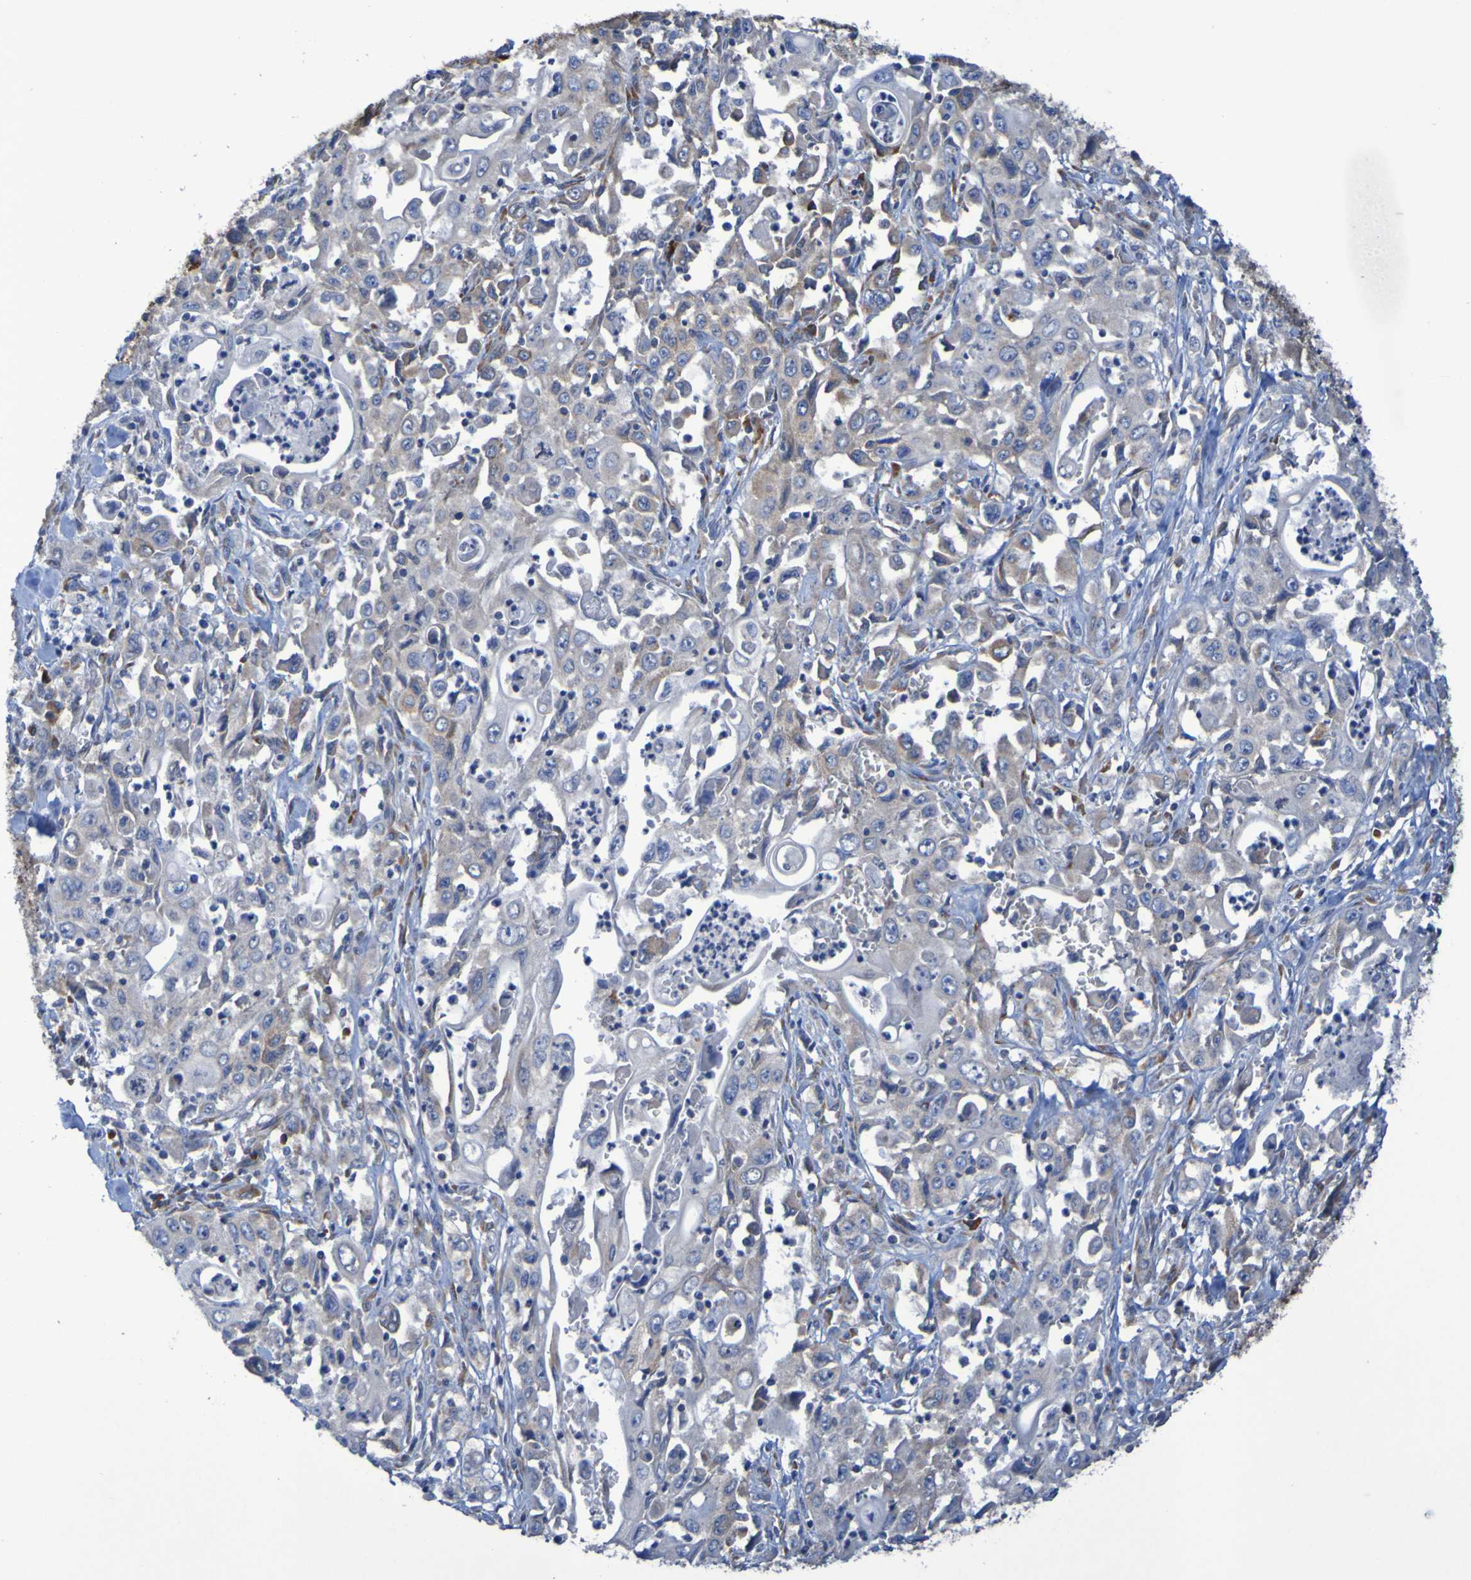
{"staining": {"intensity": "negative", "quantity": "none", "location": "none"}, "tissue": "pancreatic cancer", "cell_type": "Tumor cells", "image_type": "cancer", "snomed": [{"axis": "morphology", "description": "Adenocarcinoma, NOS"}, {"axis": "topography", "description": "Pancreas"}], "caption": "Histopathology image shows no significant protein positivity in tumor cells of pancreatic cancer (adenocarcinoma).", "gene": "FKBP3", "patient": {"sex": "male", "age": 70}}